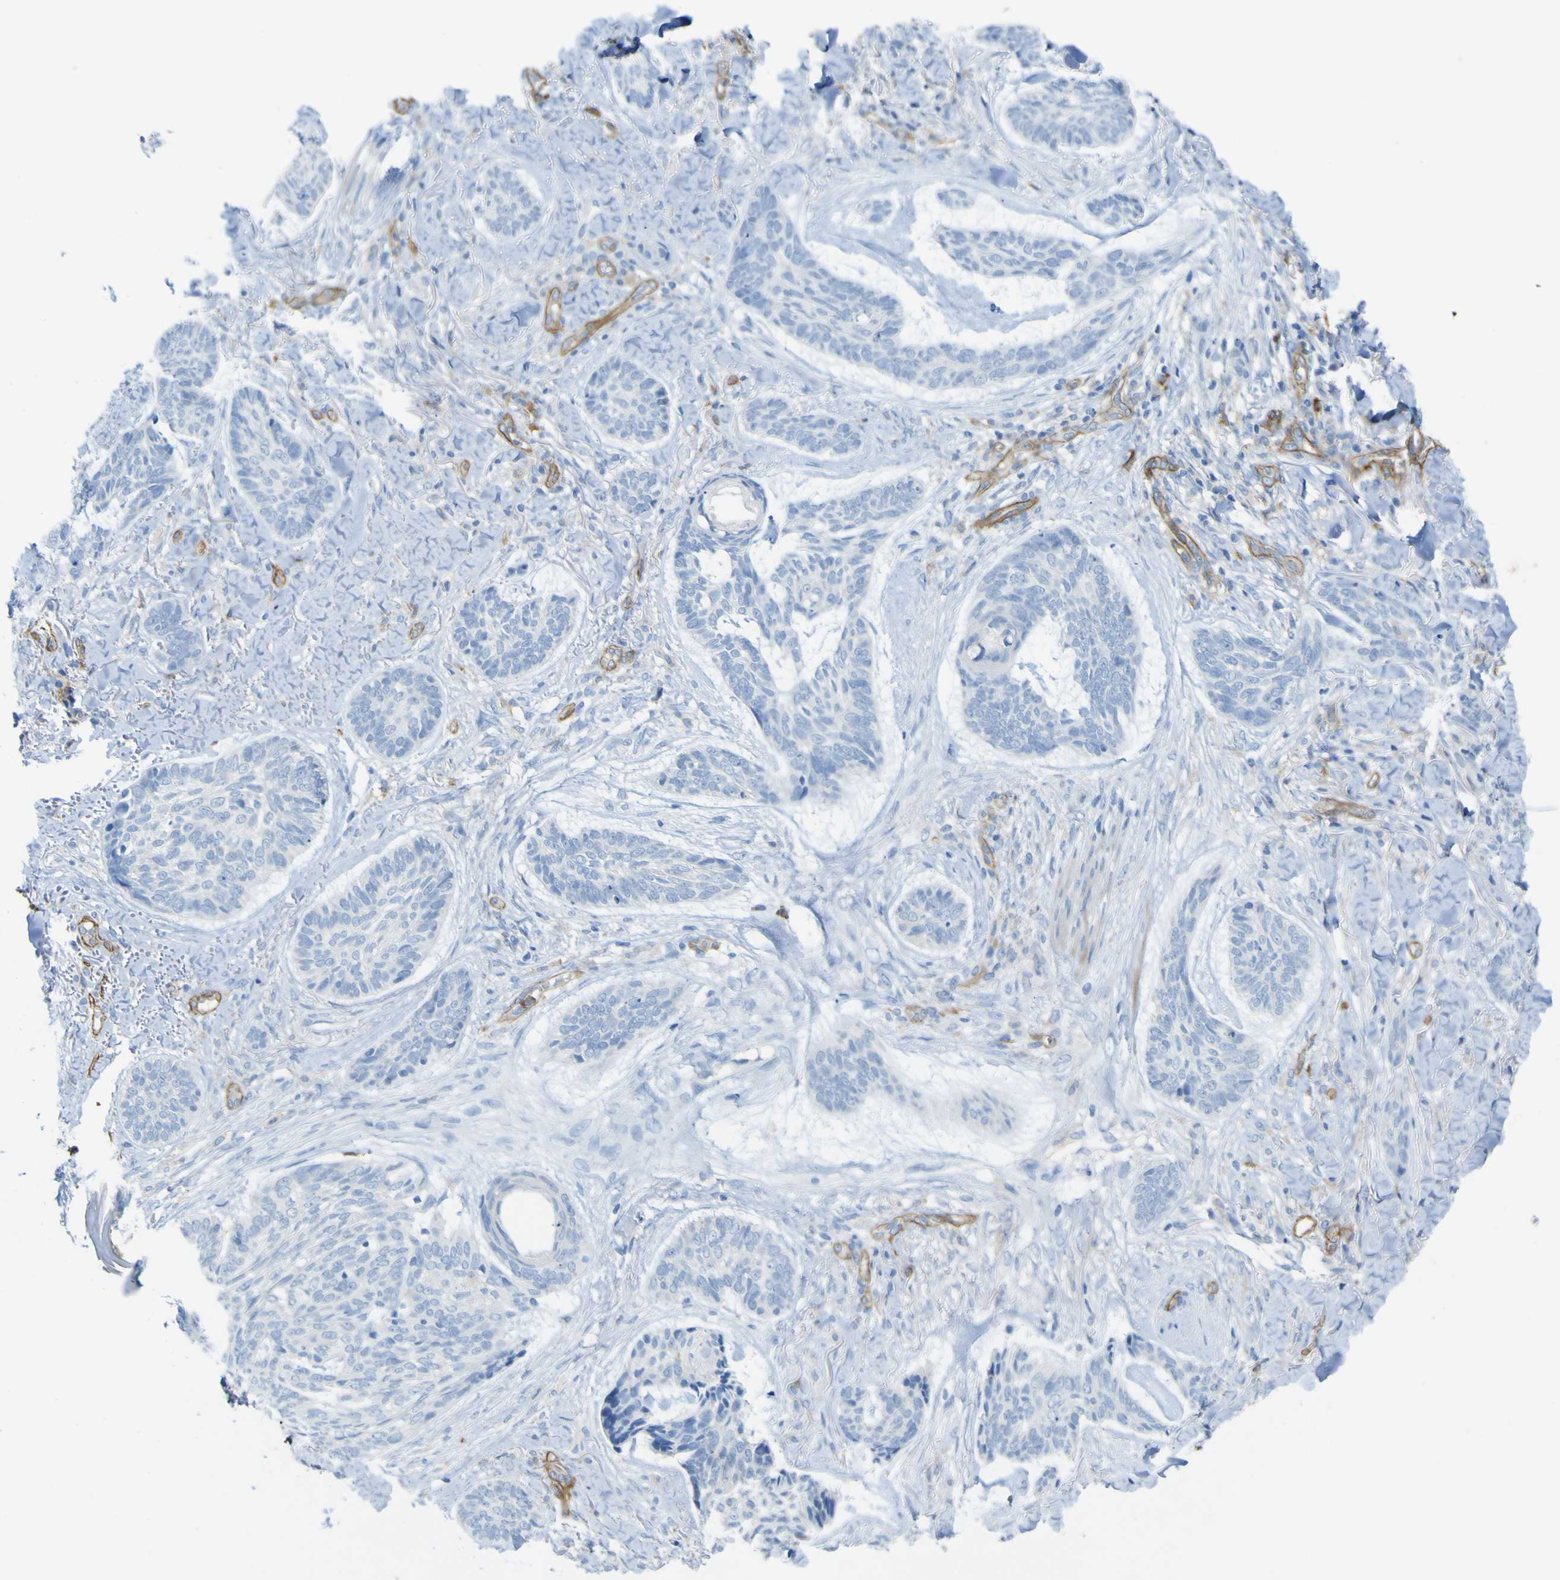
{"staining": {"intensity": "negative", "quantity": "none", "location": "none"}, "tissue": "skin cancer", "cell_type": "Tumor cells", "image_type": "cancer", "snomed": [{"axis": "morphology", "description": "Basal cell carcinoma"}, {"axis": "topography", "description": "Skin"}], "caption": "Tumor cells are negative for protein expression in human basal cell carcinoma (skin). The staining is performed using DAB (3,3'-diaminobenzidine) brown chromogen with nuclei counter-stained in using hematoxylin.", "gene": "CD93", "patient": {"sex": "male", "age": 43}}